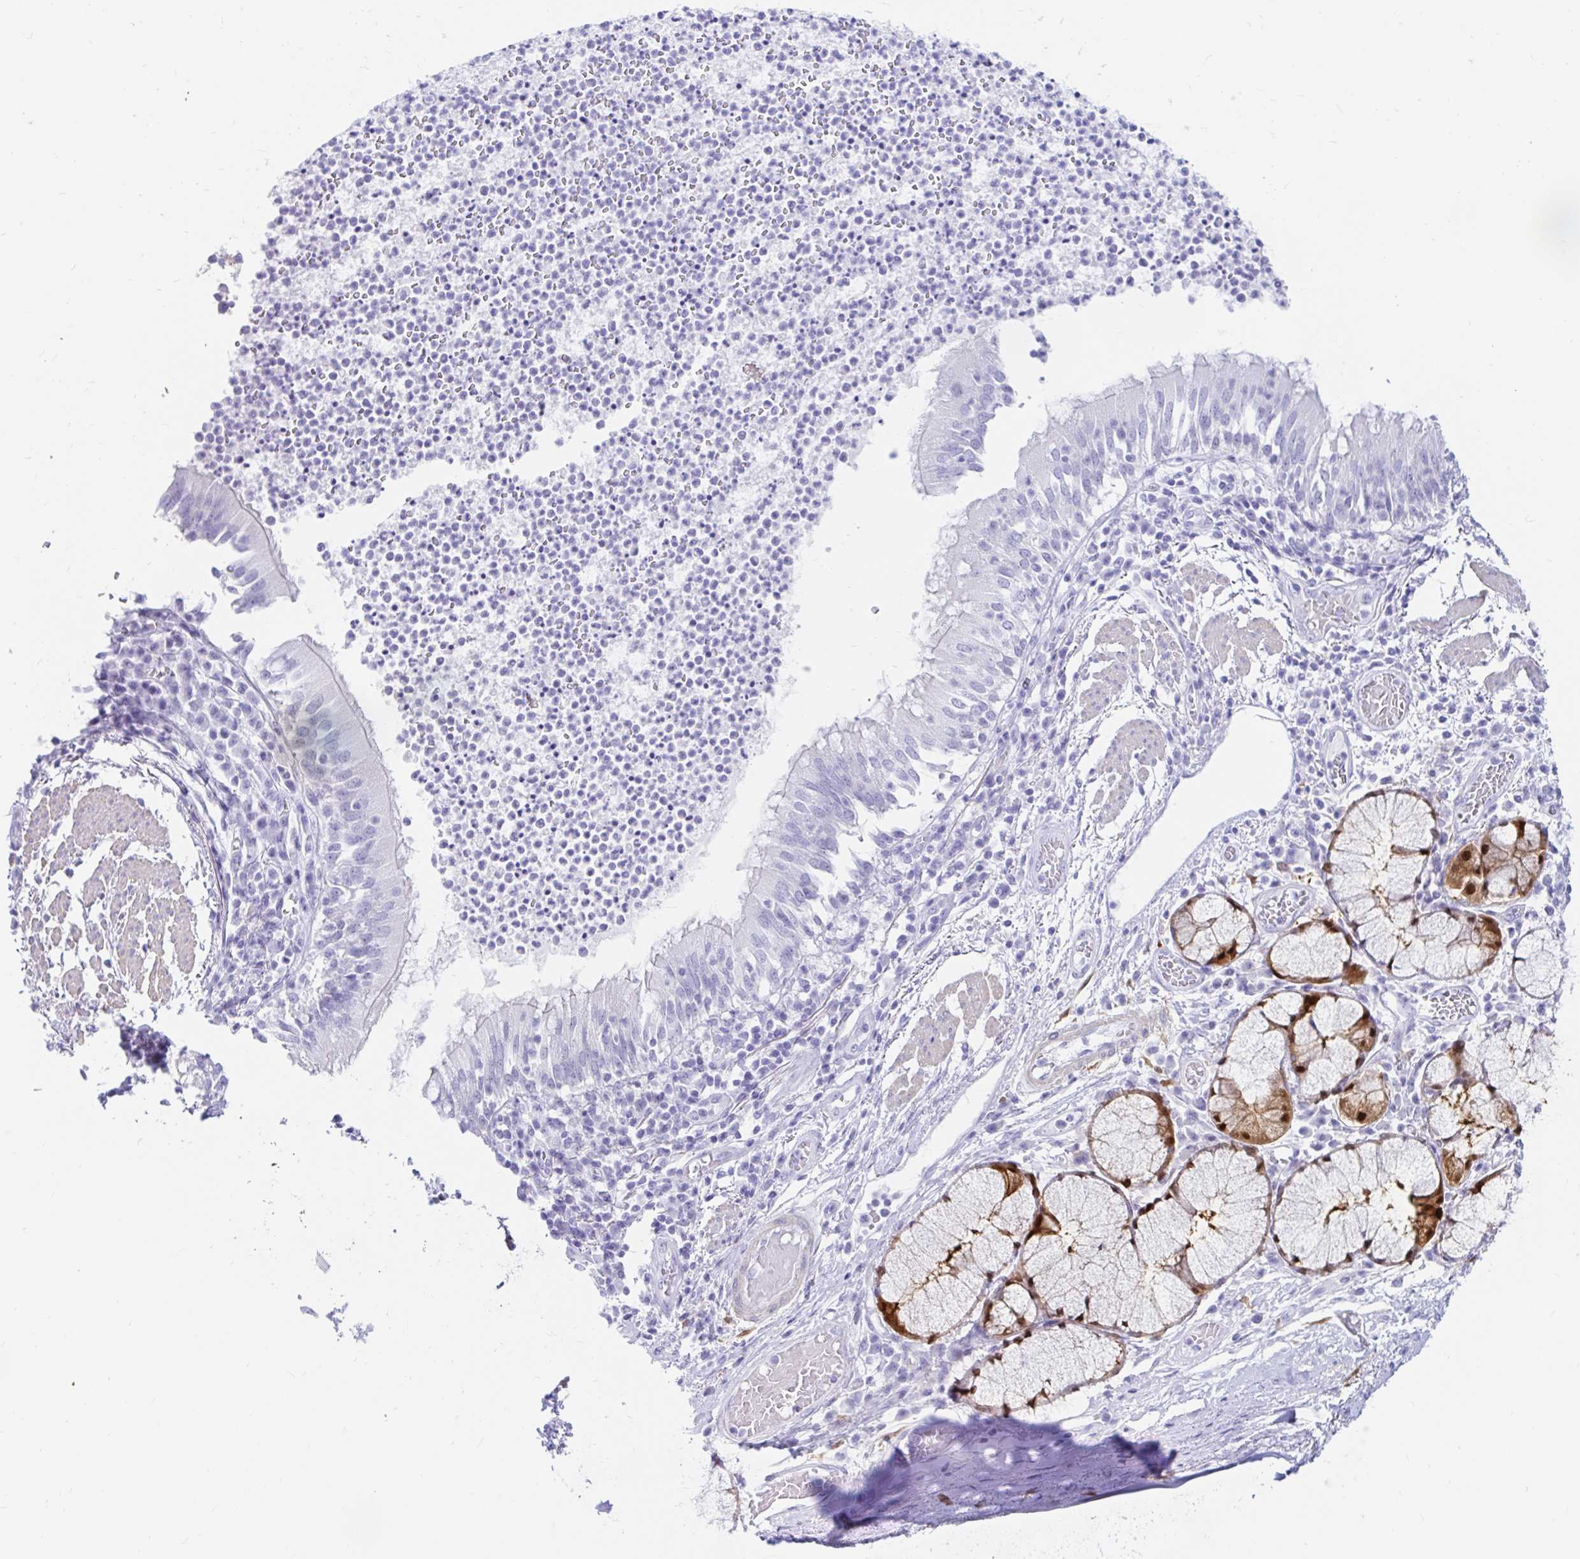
{"staining": {"intensity": "negative", "quantity": "none", "location": "none"}, "tissue": "bronchus", "cell_type": "Respiratory epithelial cells", "image_type": "normal", "snomed": [{"axis": "morphology", "description": "Normal tissue, NOS"}, {"axis": "topography", "description": "Lymph node"}, {"axis": "topography", "description": "Bronchus"}], "caption": "Immunohistochemical staining of benign human bronchus demonstrates no significant staining in respiratory epithelial cells.", "gene": "PPP1R1B", "patient": {"sex": "male", "age": 56}}